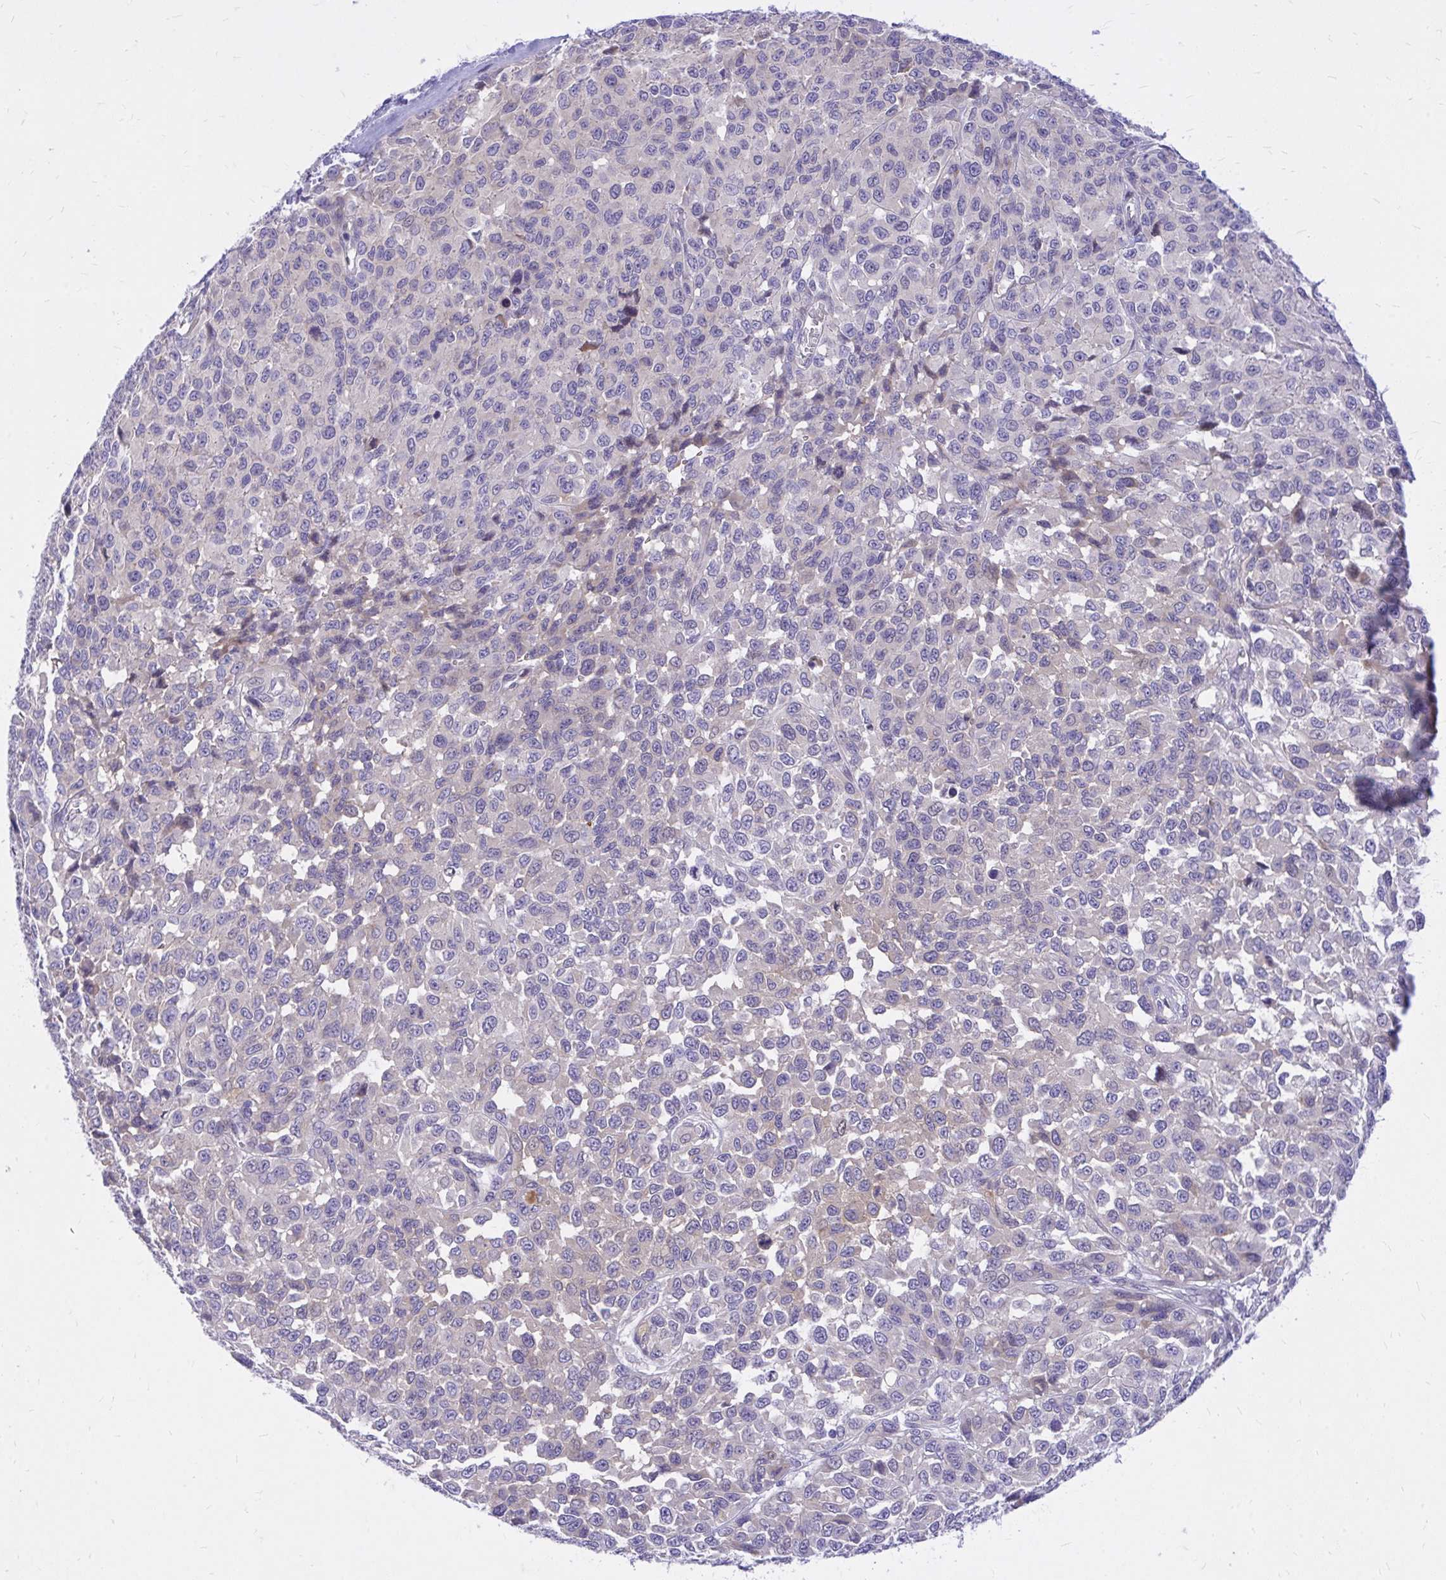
{"staining": {"intensity": "negative", "quantity": "none", "location": "none"}, "tissue": "melanoma", "cell_type": "Tumor cells", "image_type": "cancer", "snomed": [{"axis": "morphology", "description": "Malignant melanoma, NOS"}, {"axis": "topography", "description": "Skin"}], "caption": "Immunohistochemistry micrograph of malignant melanoma stained for a protein (brown), which demonstrates no expression in tumor cells.", "gene": "ADAMTSL1", "patient": {"sex": "male", "age": 62}}